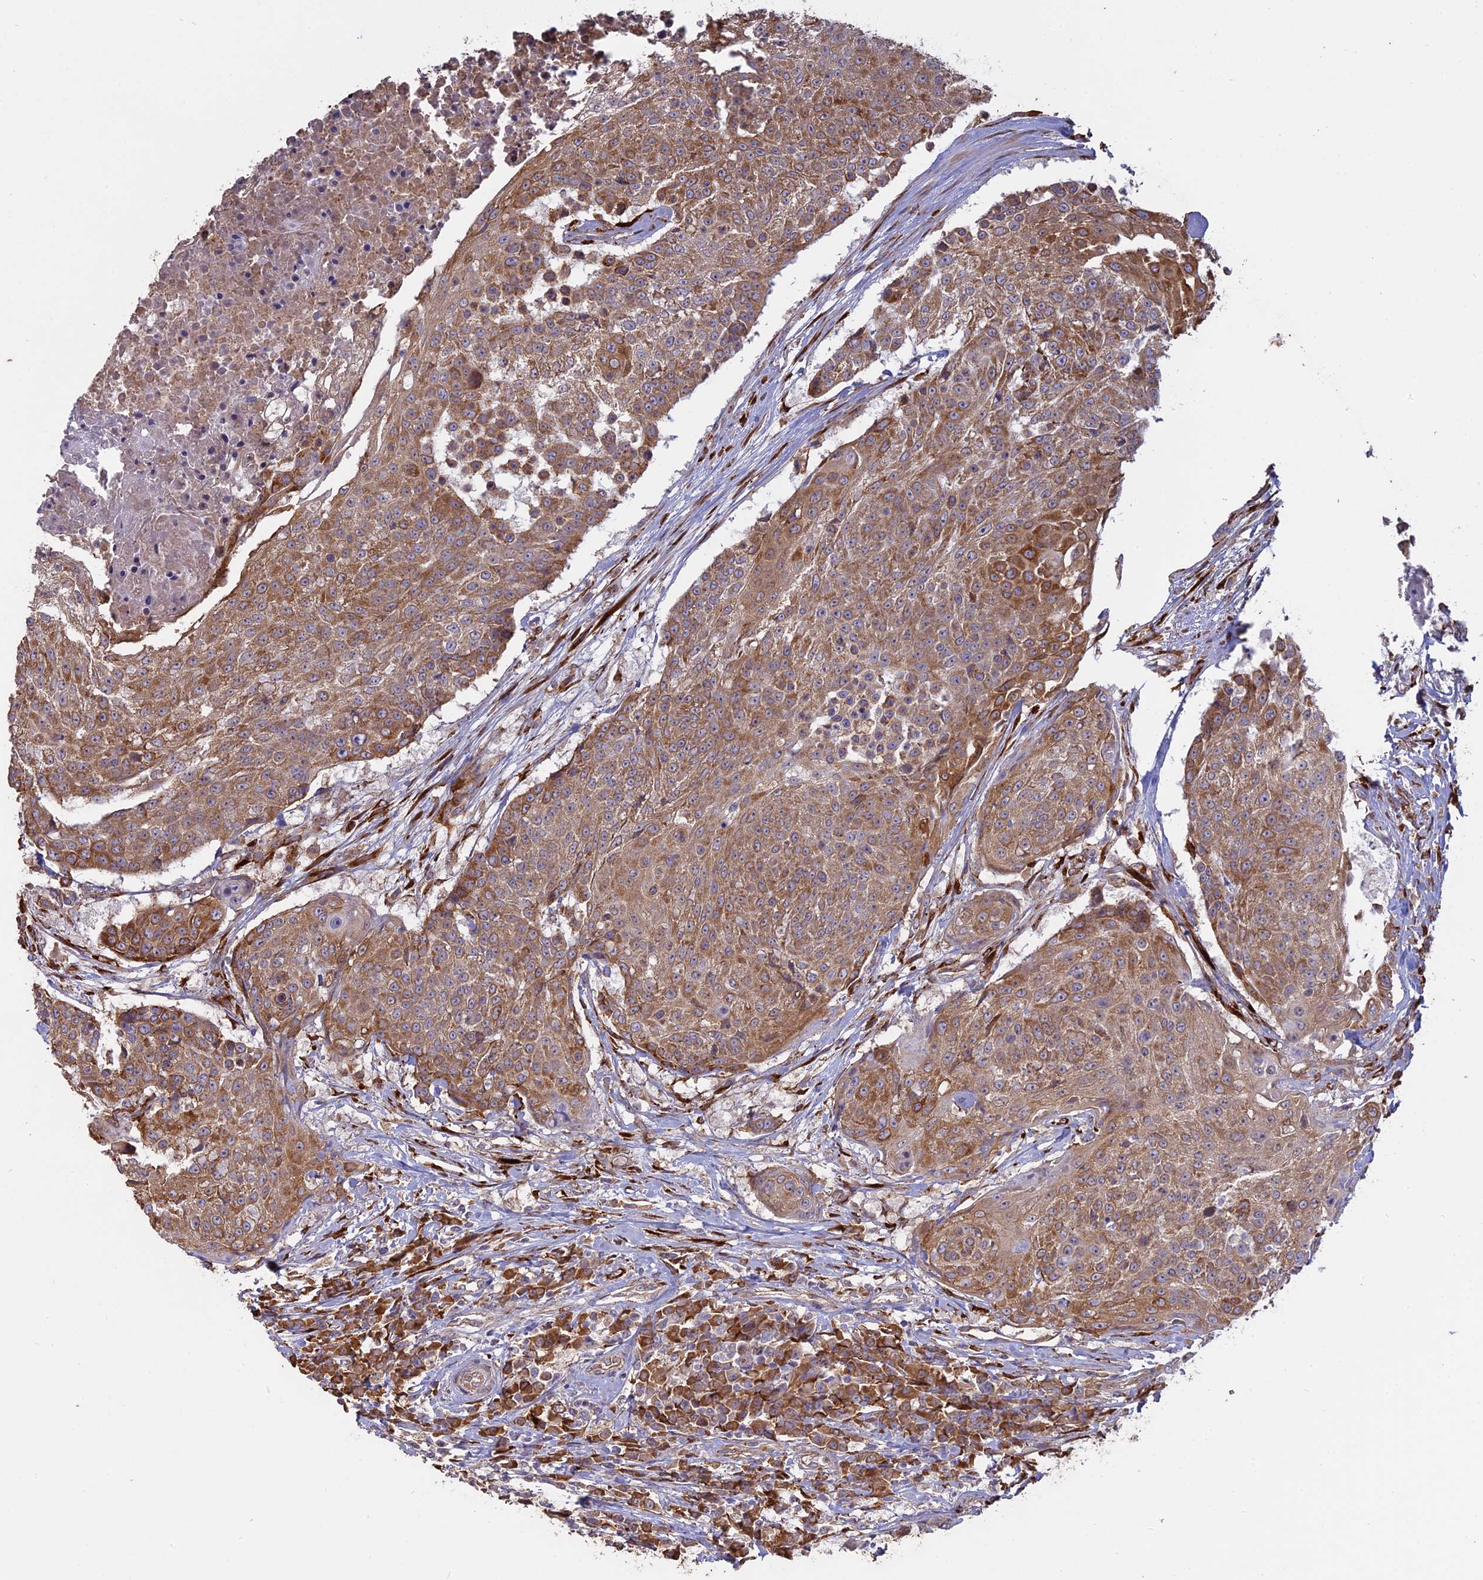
{"staining": {"intensity": "moderate", "quantity": ">75%", "location": "cytoplasmic/membranous"}, "tissue": "urothelial cancer", "cell_type": "Tumor cells", "image_type": "cancer", "snomed": [{"axis": "morphology", "description": "Urothelial carcinoma, High grade"}, {"axis": "topography", "description": "Urinary bladder"}], "caption": "DAB immunohistochemical staining of human urothelial carcinoma (high-grade) demonstrates moderate cytoplasmic/membranous protein expression in about >75% of tumor cells. The protein of interest is stained brown, and the nuclei are stained in blue (DAB IHC with brightfield microscopy, high magnification).", "gene": "PPIC", "patient": {"sex": "female", "age": 63}}